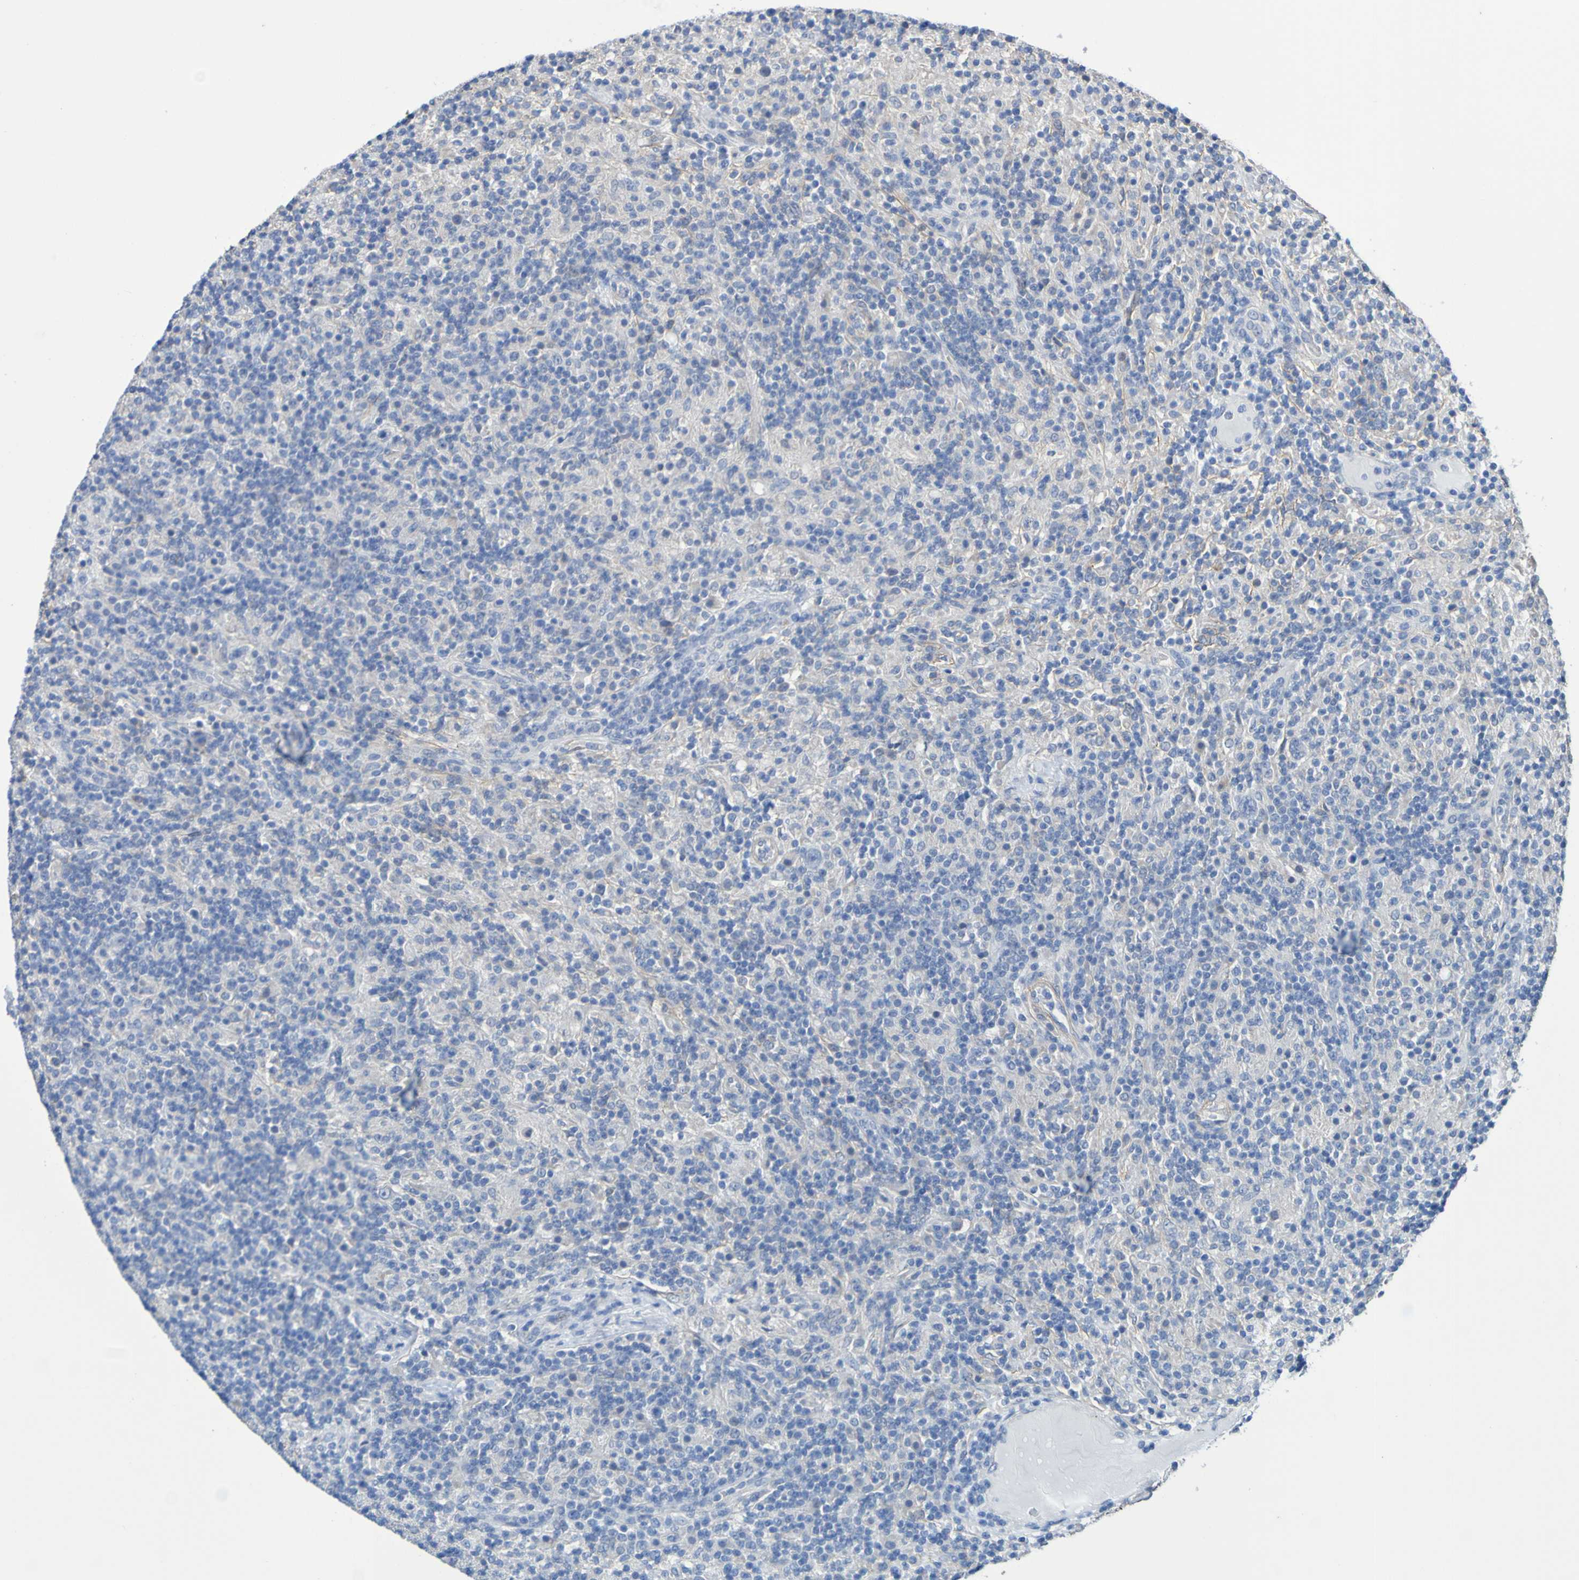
{"staining": {"intensity": "negative", "quantity": "none", "location": "none"}, "tissue": "lymphoma", "cell_type": "Tumor cells", "image_type": "cancer", "snomed": [{"axis": "morphology", "description": "Hodgkin's disease, NOS"}, {"axis": "topography", "description": "Lymph node"}], "caption": "This is an immunohistochemistry photomicrograph of human Hodgkin's disease. There is no staining in tumor cells.", "gene": "SRPRB", "patient": {"sex": "male", "age": 70}}